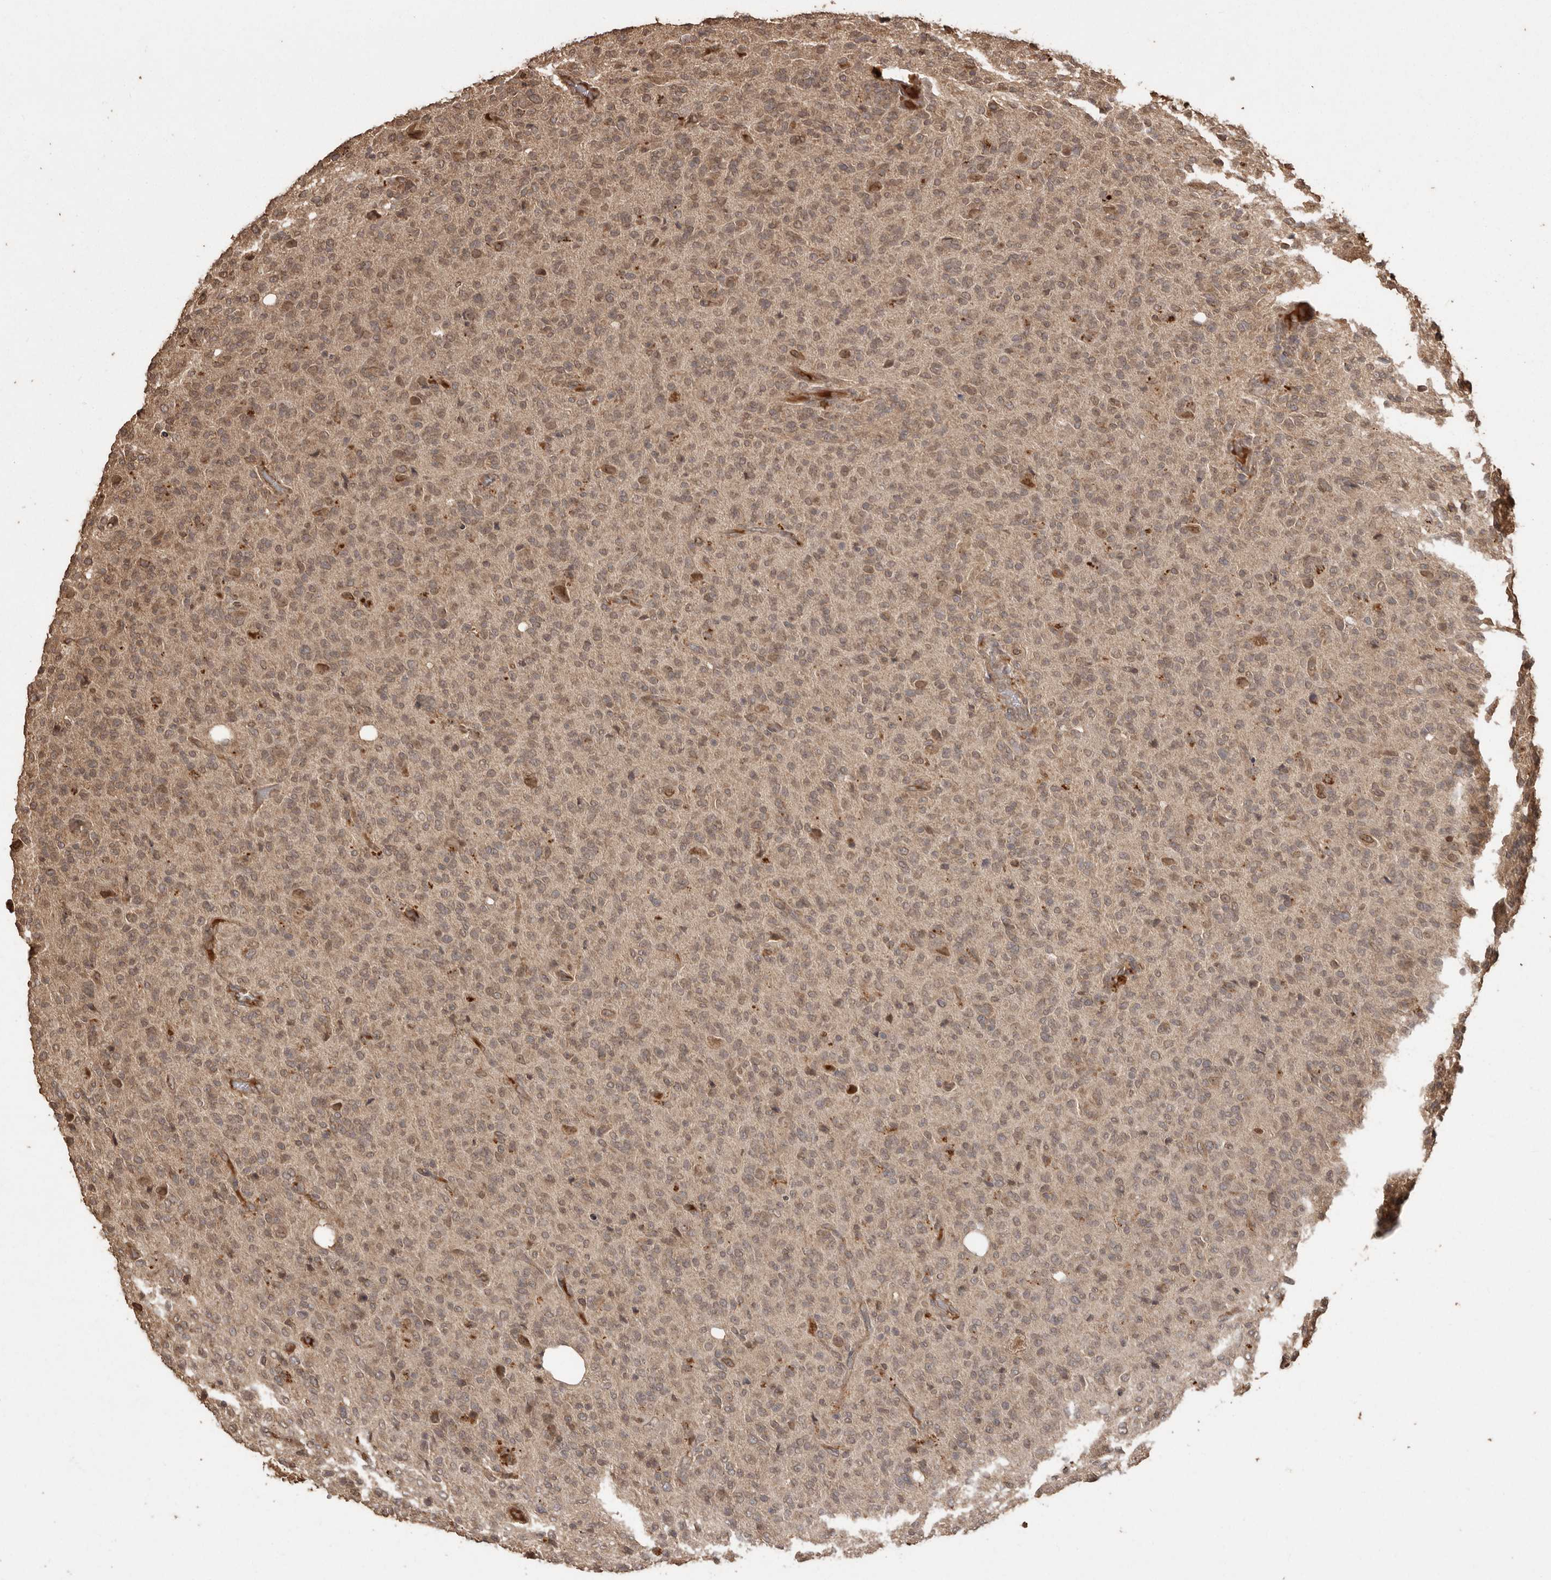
{"staining": {"intensity": "weak", "quantity": ">75%", "location": "nuclear"}, "tissue": "glioma", "cell_type": "Tumor cells", "image_type": "cancer", "snomed": [{"axis": "morphology", "description": "Glioma, malignant, High grade"}, {"axis": "topography", "description": "Brain"}], "caption": "A high-resolution photomicrograph shows immunohistochemistry staining of glioma, which reveals weak nuclear expression in about >75% of tumor cells.", "gene": "NUP43", "patient": {"sex": "female", "age": 57}}